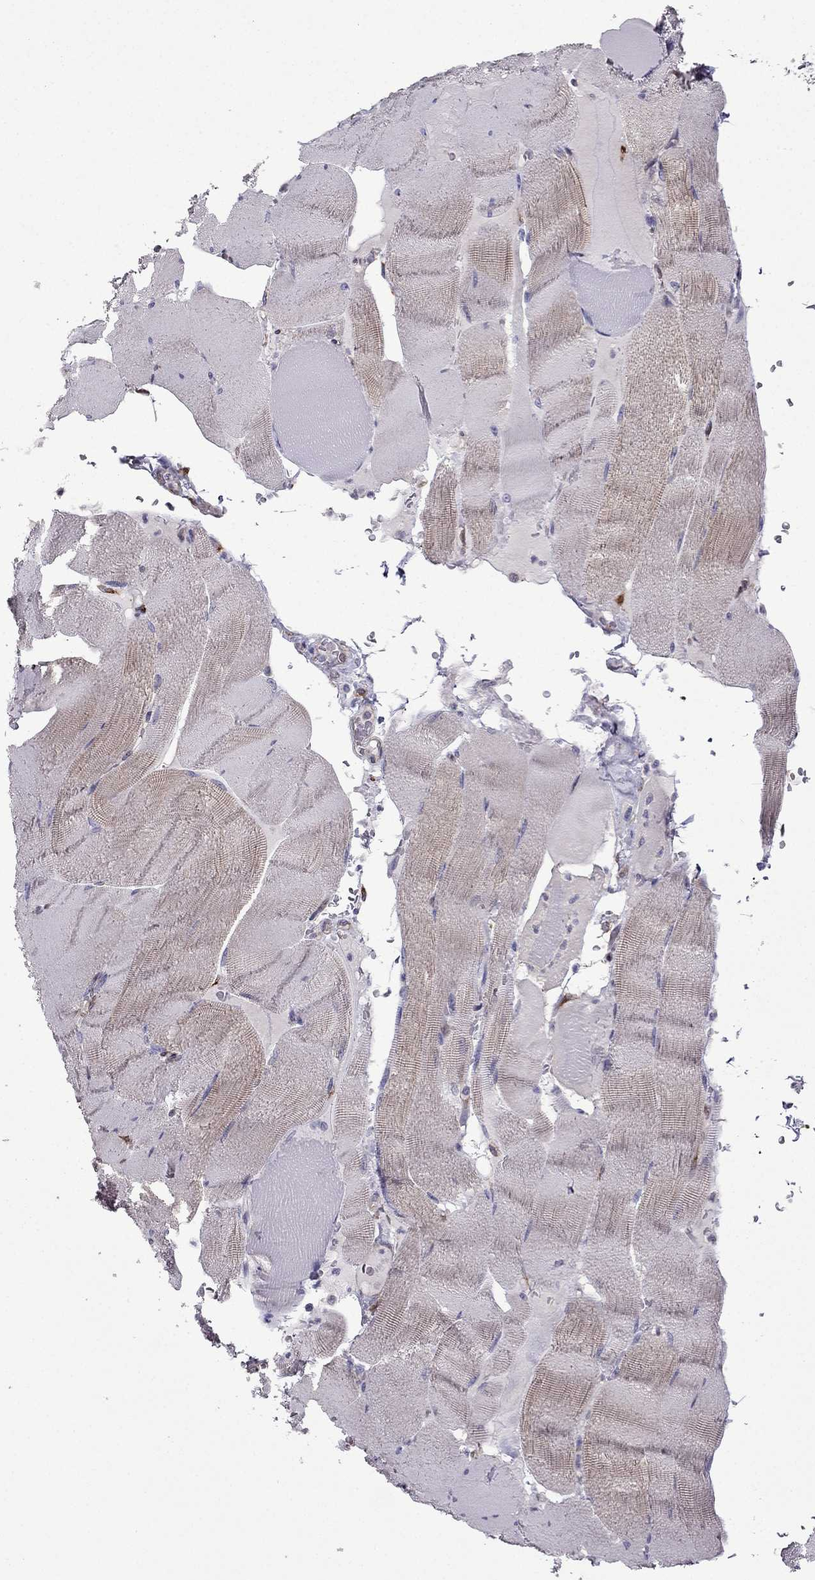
{"staining": {"intensity": "weak", "quantity": "25%-75%", "location": "cytoplasmic/membranous"}, "tissue": "skeletal muscle", "cell_type": "Myocytes", "image_type": "normal", "snomed": [{"axis": "morphology", "description": "Normal tissue, NOS"}, {"axis": "topography", "description": "Skeletal muscle"}], "caption": "Weak cytoplasmic/membranous positivity is seen in about 25%-75% of myocytes in benign skeletal muscle. (IHC, brightfield microscopy, high magnification).", "gene": "IKBIP", "patient": {"sex": "male", "age": 56}}